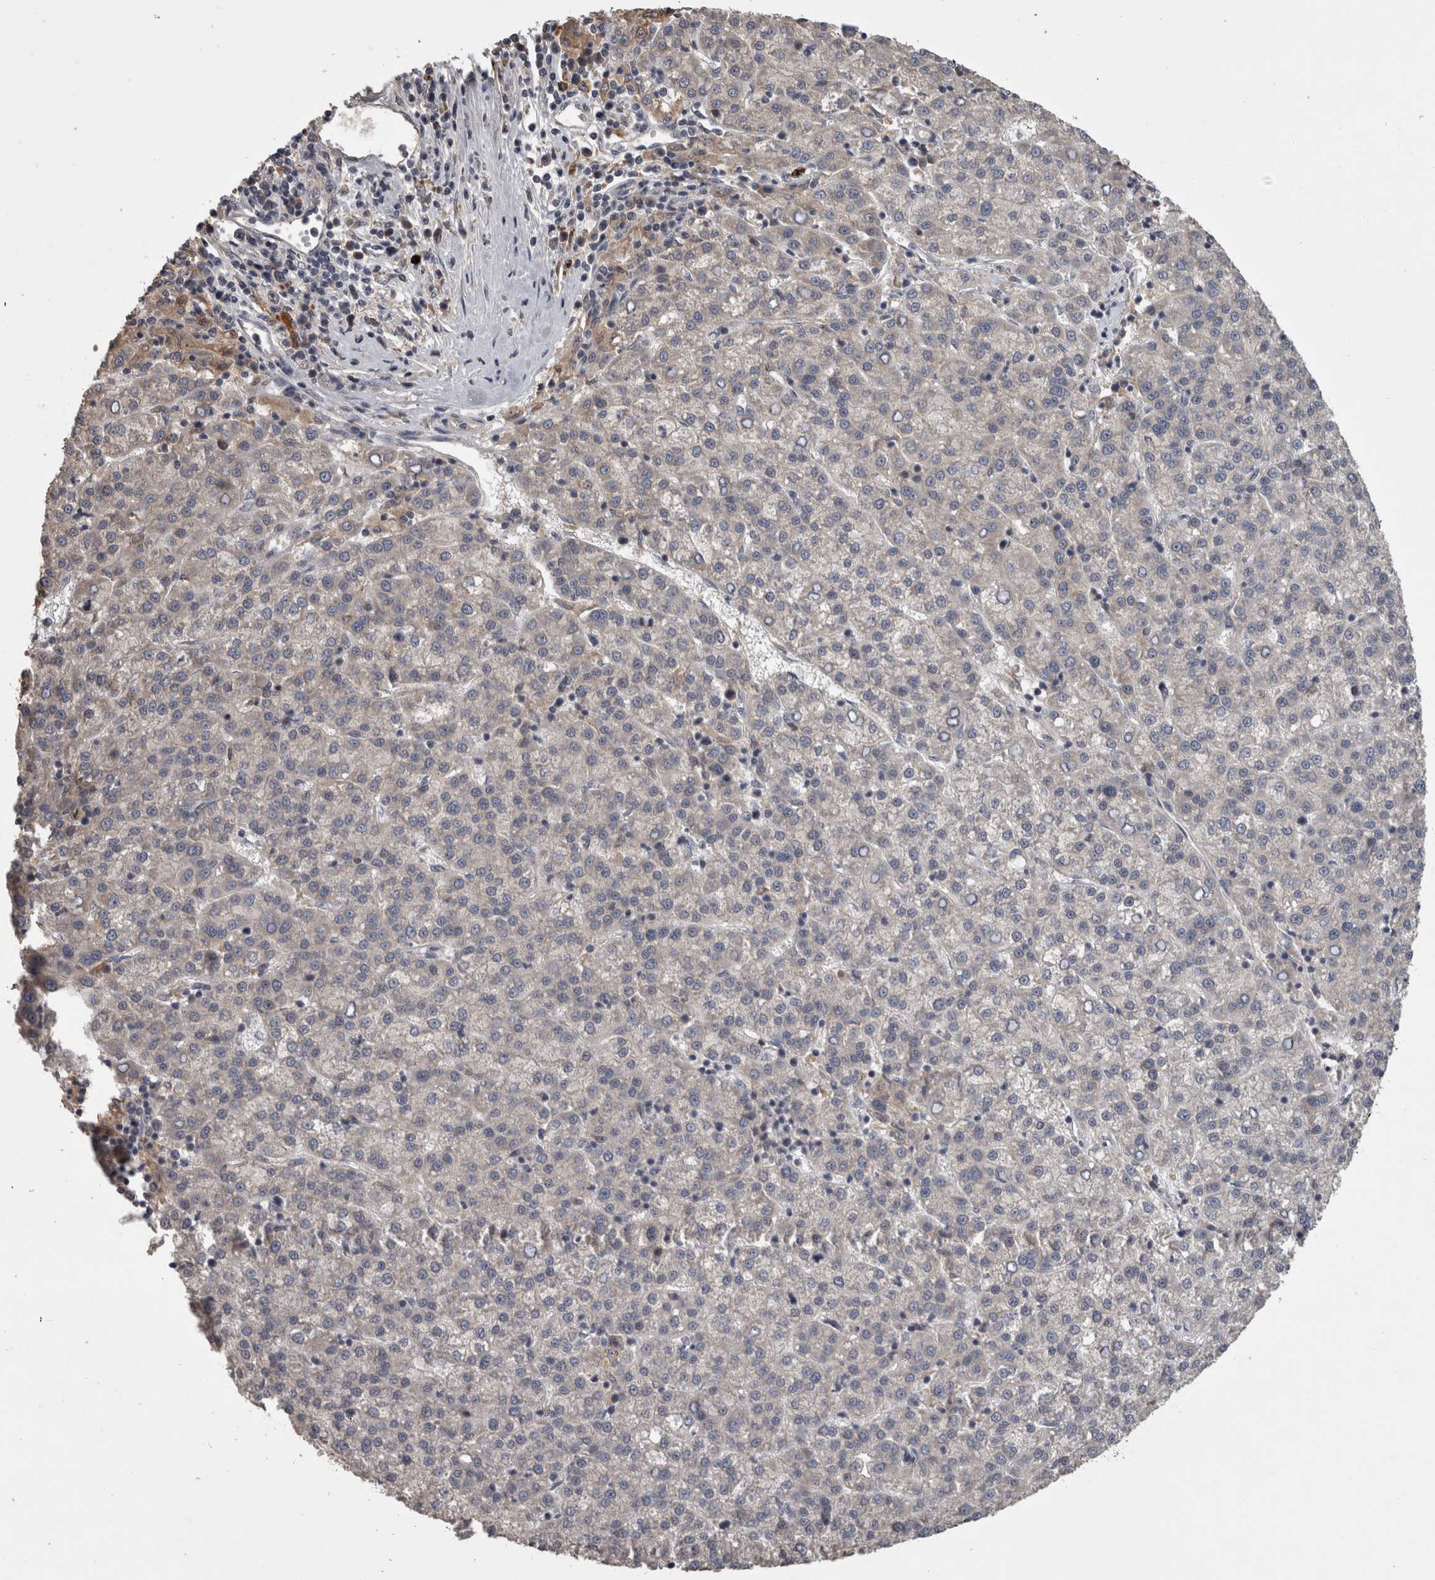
{"staining": {"intensity": "negative", "quantity": "none", "location": "none"}, "tissue": "liver cancer", "cell_type": "Tumor cells", "image_type": "cancer", "snomed": [{"axis": "morphology", "description": "Carcinoma, Hepatocellular, NOS"}, {"axis": "topography", "description": "Liver"}], "caption": "A micrograph of human liver cancer is negative for staining in tumor cells. Brightfield microscopy of immunohistochemistry (IHC) stained with DAB (brown) and hematoxylin (blue), captured at high magnification.", "gene": "PCM1", "patient": {"sex": "female", "age": 58}}